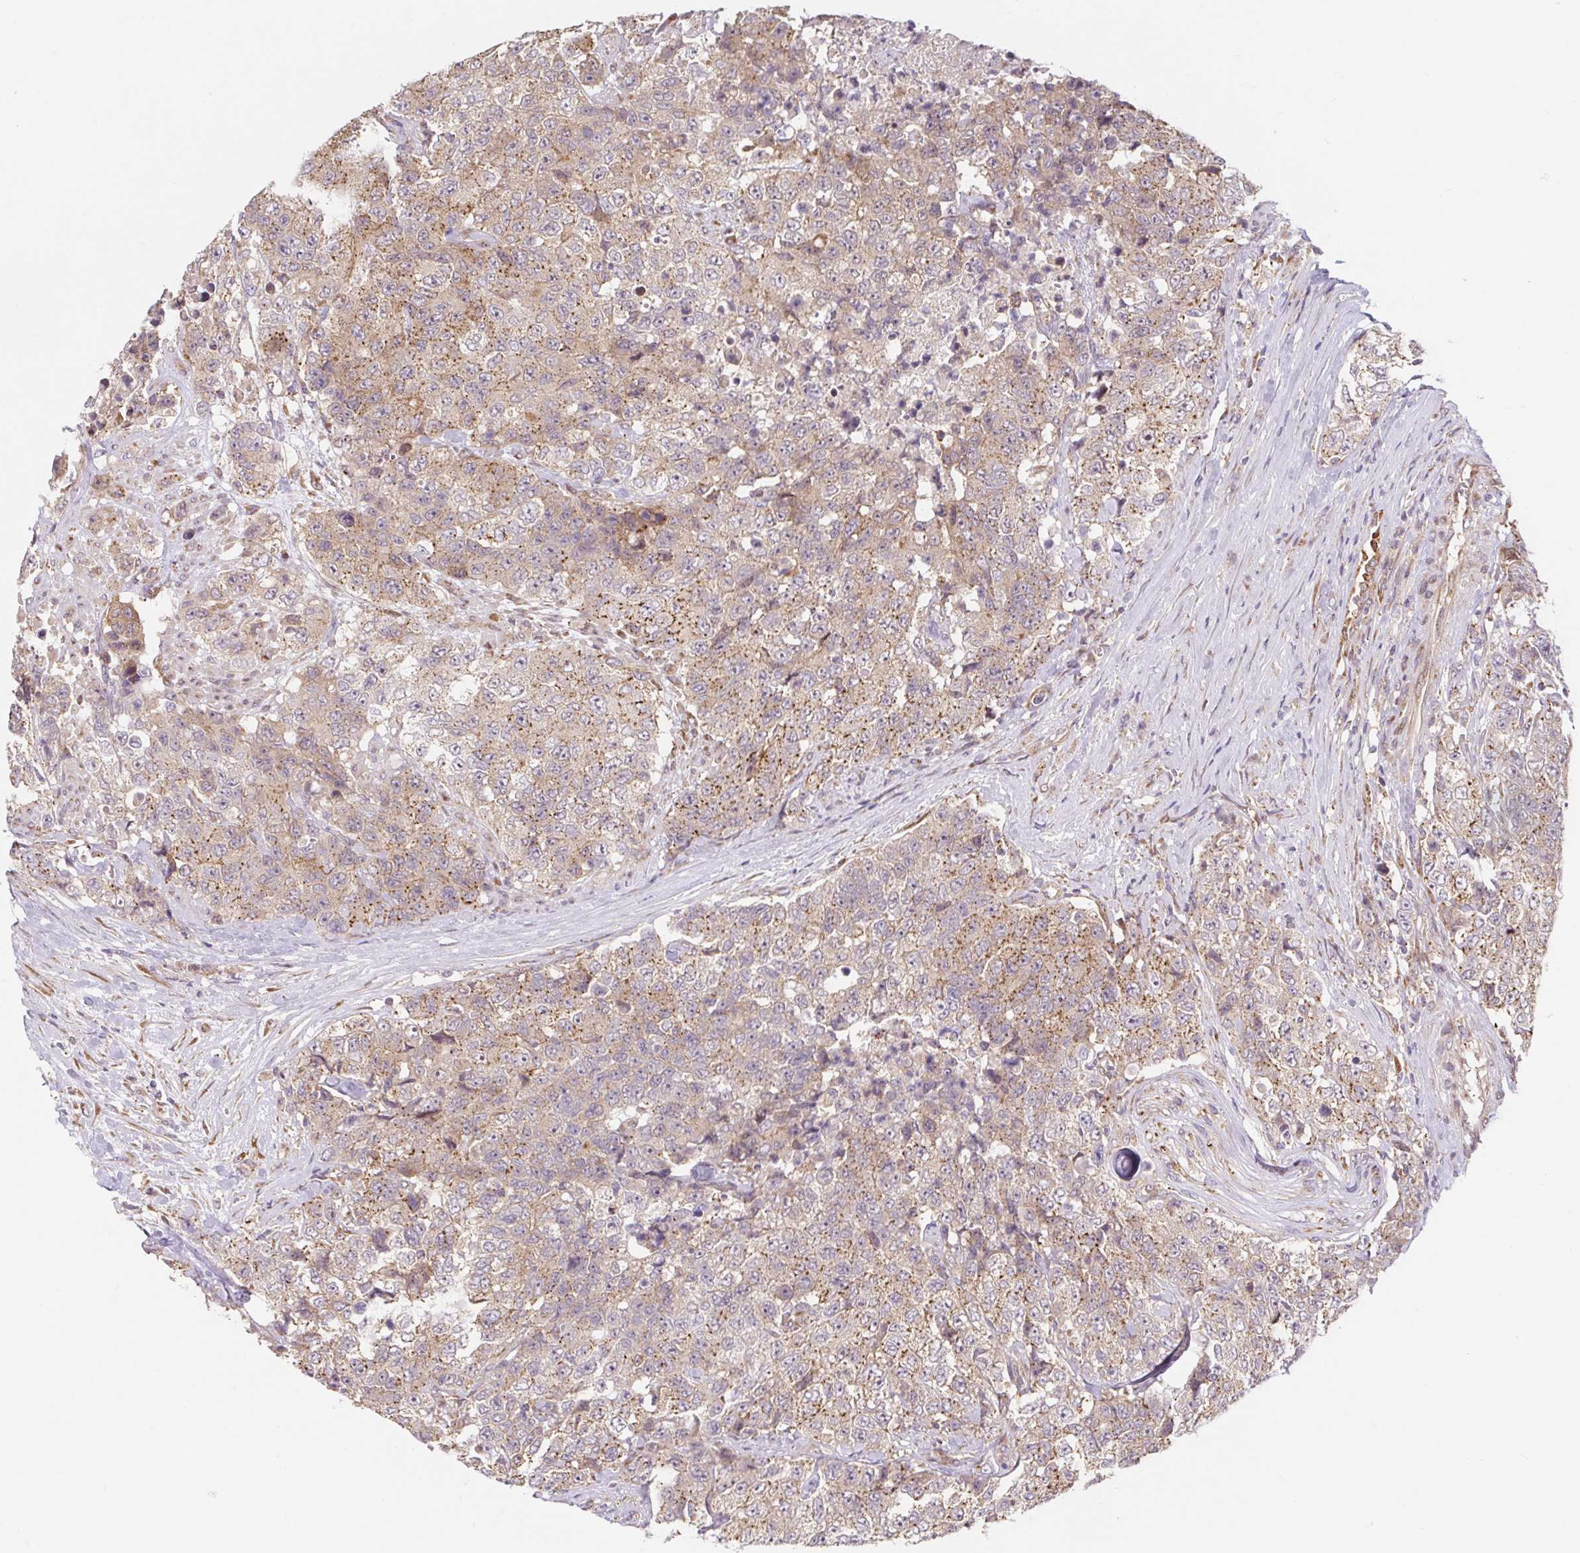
{"staining": {"intensity": "moderate", "quantity": ">75%", "location": "cytoplasmic/membranous"}, "tissue": "urothelial cancer", "cell_type": "Tumor cells", "image_type": "cancer", "snomed": [{"axis": "morphology", "description": "Urothelial carcinoma, High grade"}, {"axis": "topography", "description": "Urinary bladder"}], "caption": "Immunohistochemical staining of human urothelial cancer displays medium levels of moderate cytoplasmic/membranous protein staining in about >75% of tumor cells.", "gene": "LYPD5", "patient": {"sex": "female", "age": 78}}